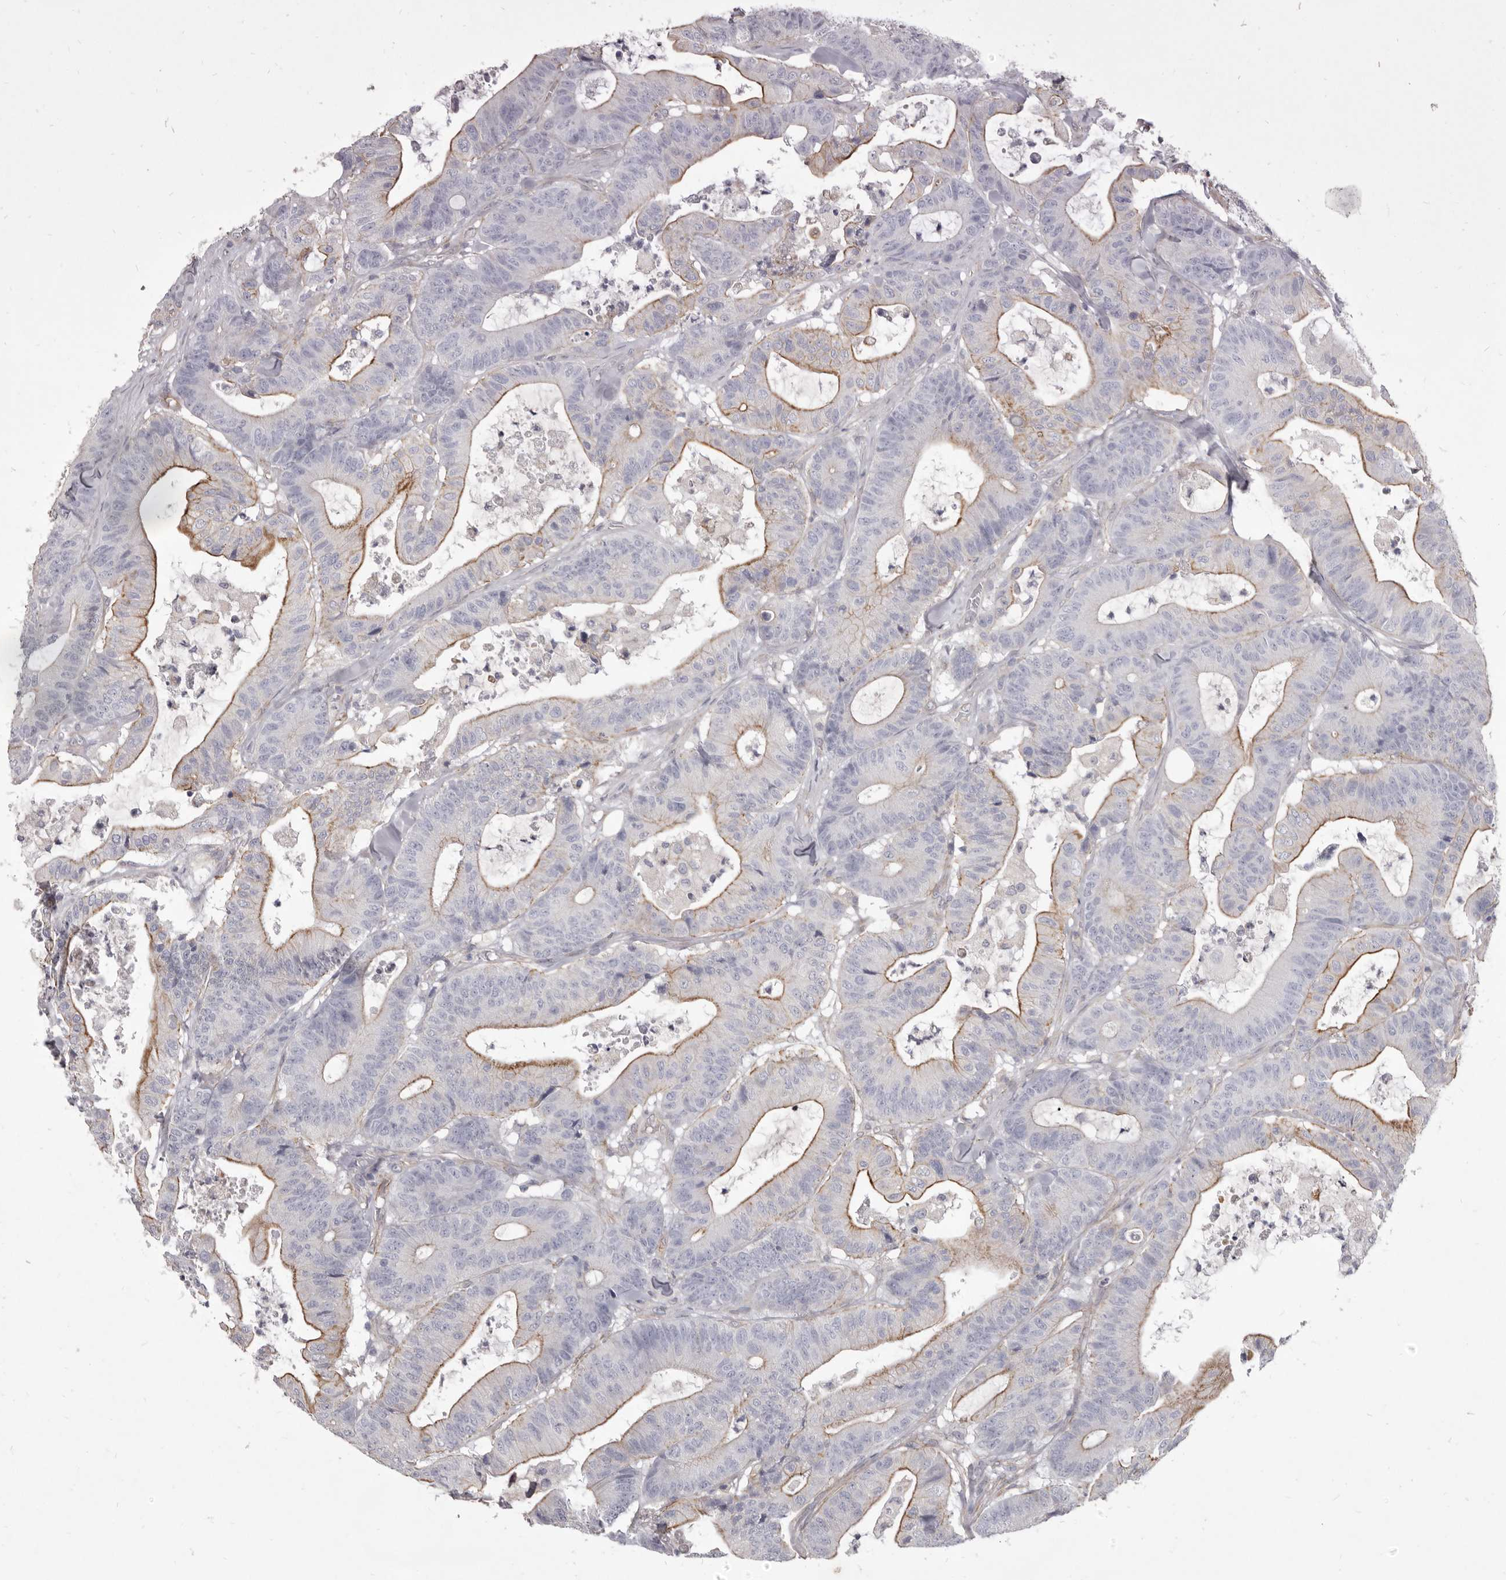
{"staining": {"intensity": "moderate", "quantity": "<25%", "location": "cytoplasmic/membranous"}, "tissue": "colorectal cancer", "cell_type": "Tumor cells", "image_type": "cancer", "snomed": [{"axis": "morphology", "description": "Adenocarcinoma, NOS"}, {"axis": "topography", "description": "Colon"}], "caption": "Immunohistochemistry (IHC) (DAB (3,3'-diaminobenzidine)) staining of colorectal cancer demonstrates moderate cytoplasmic/membranous protein expression in approximately <25% of tumor cells.", "gene": "P2RX6", "patient": {"sex": "female", "age": 84}}